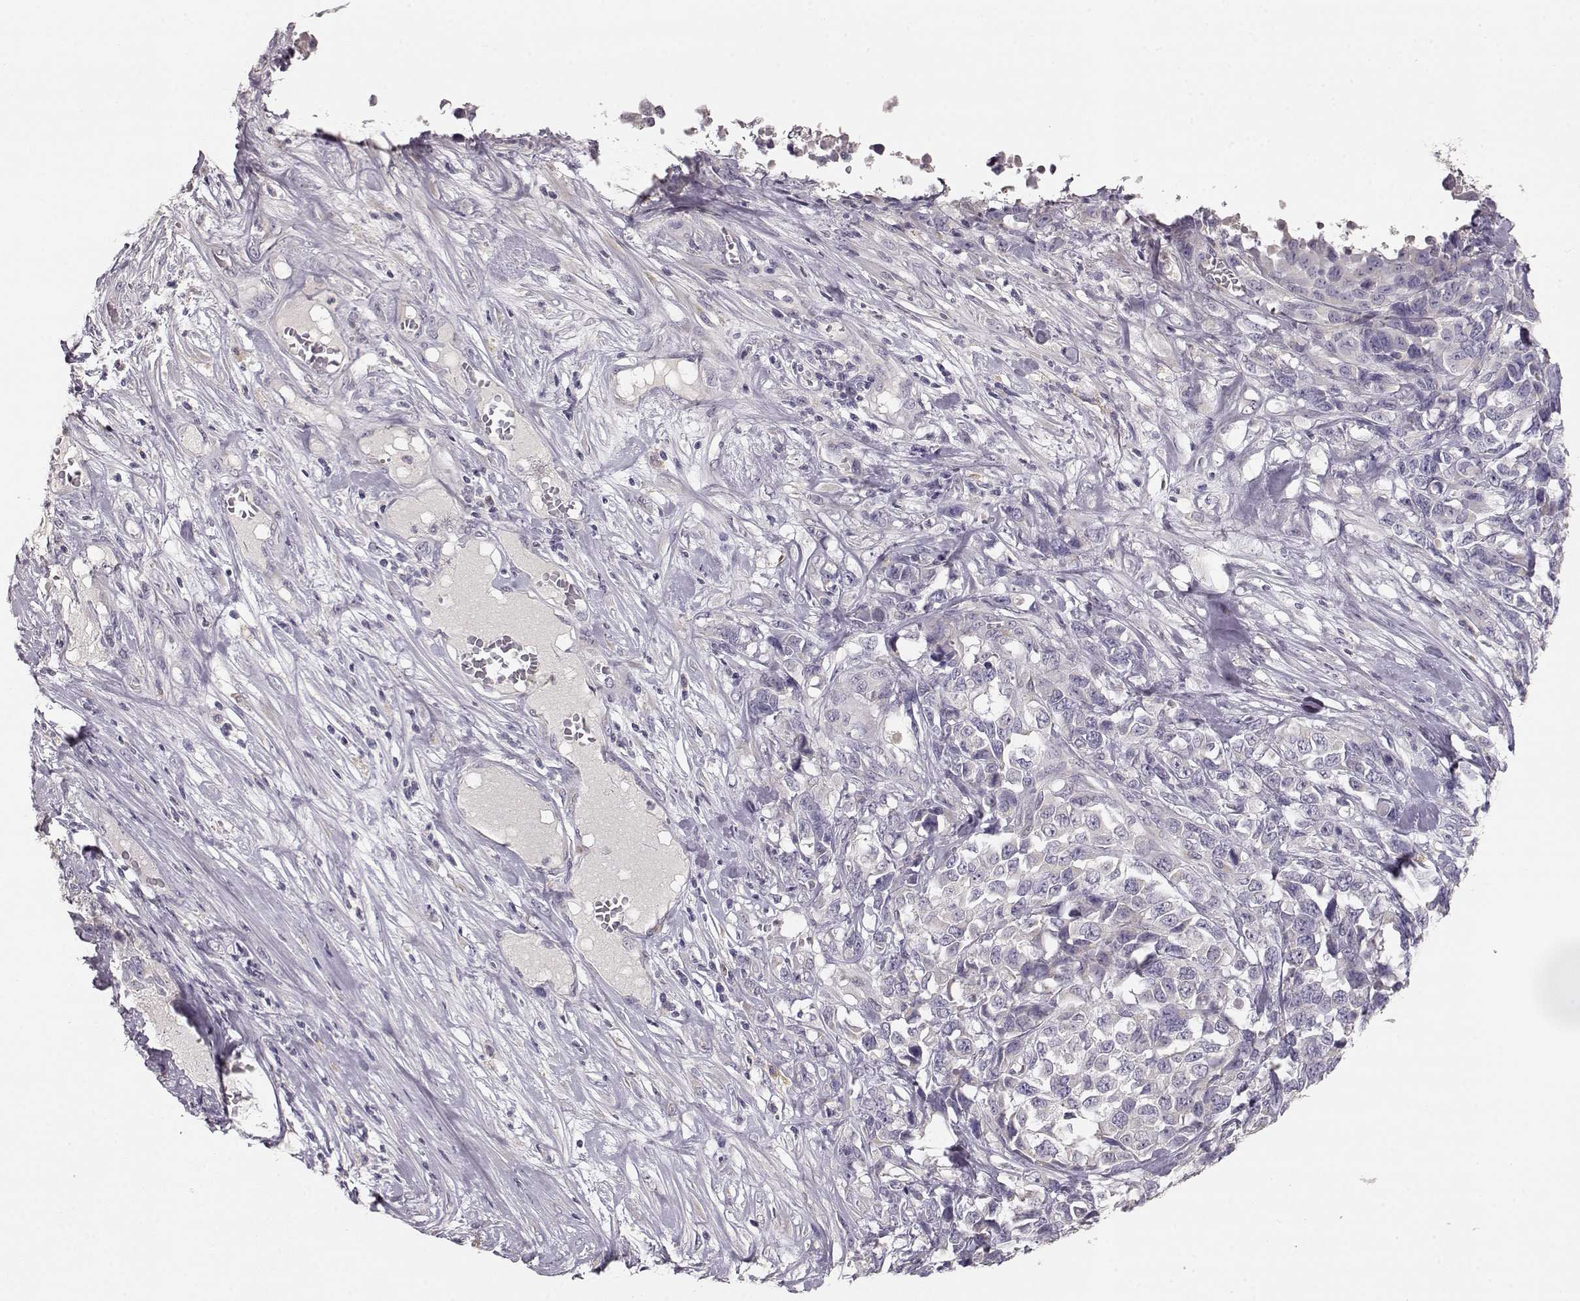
{"staining": {"intensity": "negative", "quantity": "none", "location": "none"}, "tissue": "melanoma", "cell_type": "Tumor cells", "image_type": "cancer", "snomed": [{"axis": "morphology", "description": "Malignant melanoma, Metastatic site"}, {"axis": "topography", "description": "Skin"}], "caption": "Immunohistochemistry (IHC) micrograph of neoplastic tissue: human malignant melanoma (metastatic site) stained with DAB reveals no significant protein staining in tumor cells.", "gene": "GHR", "patient": {"sex": "male", "age": 84}}